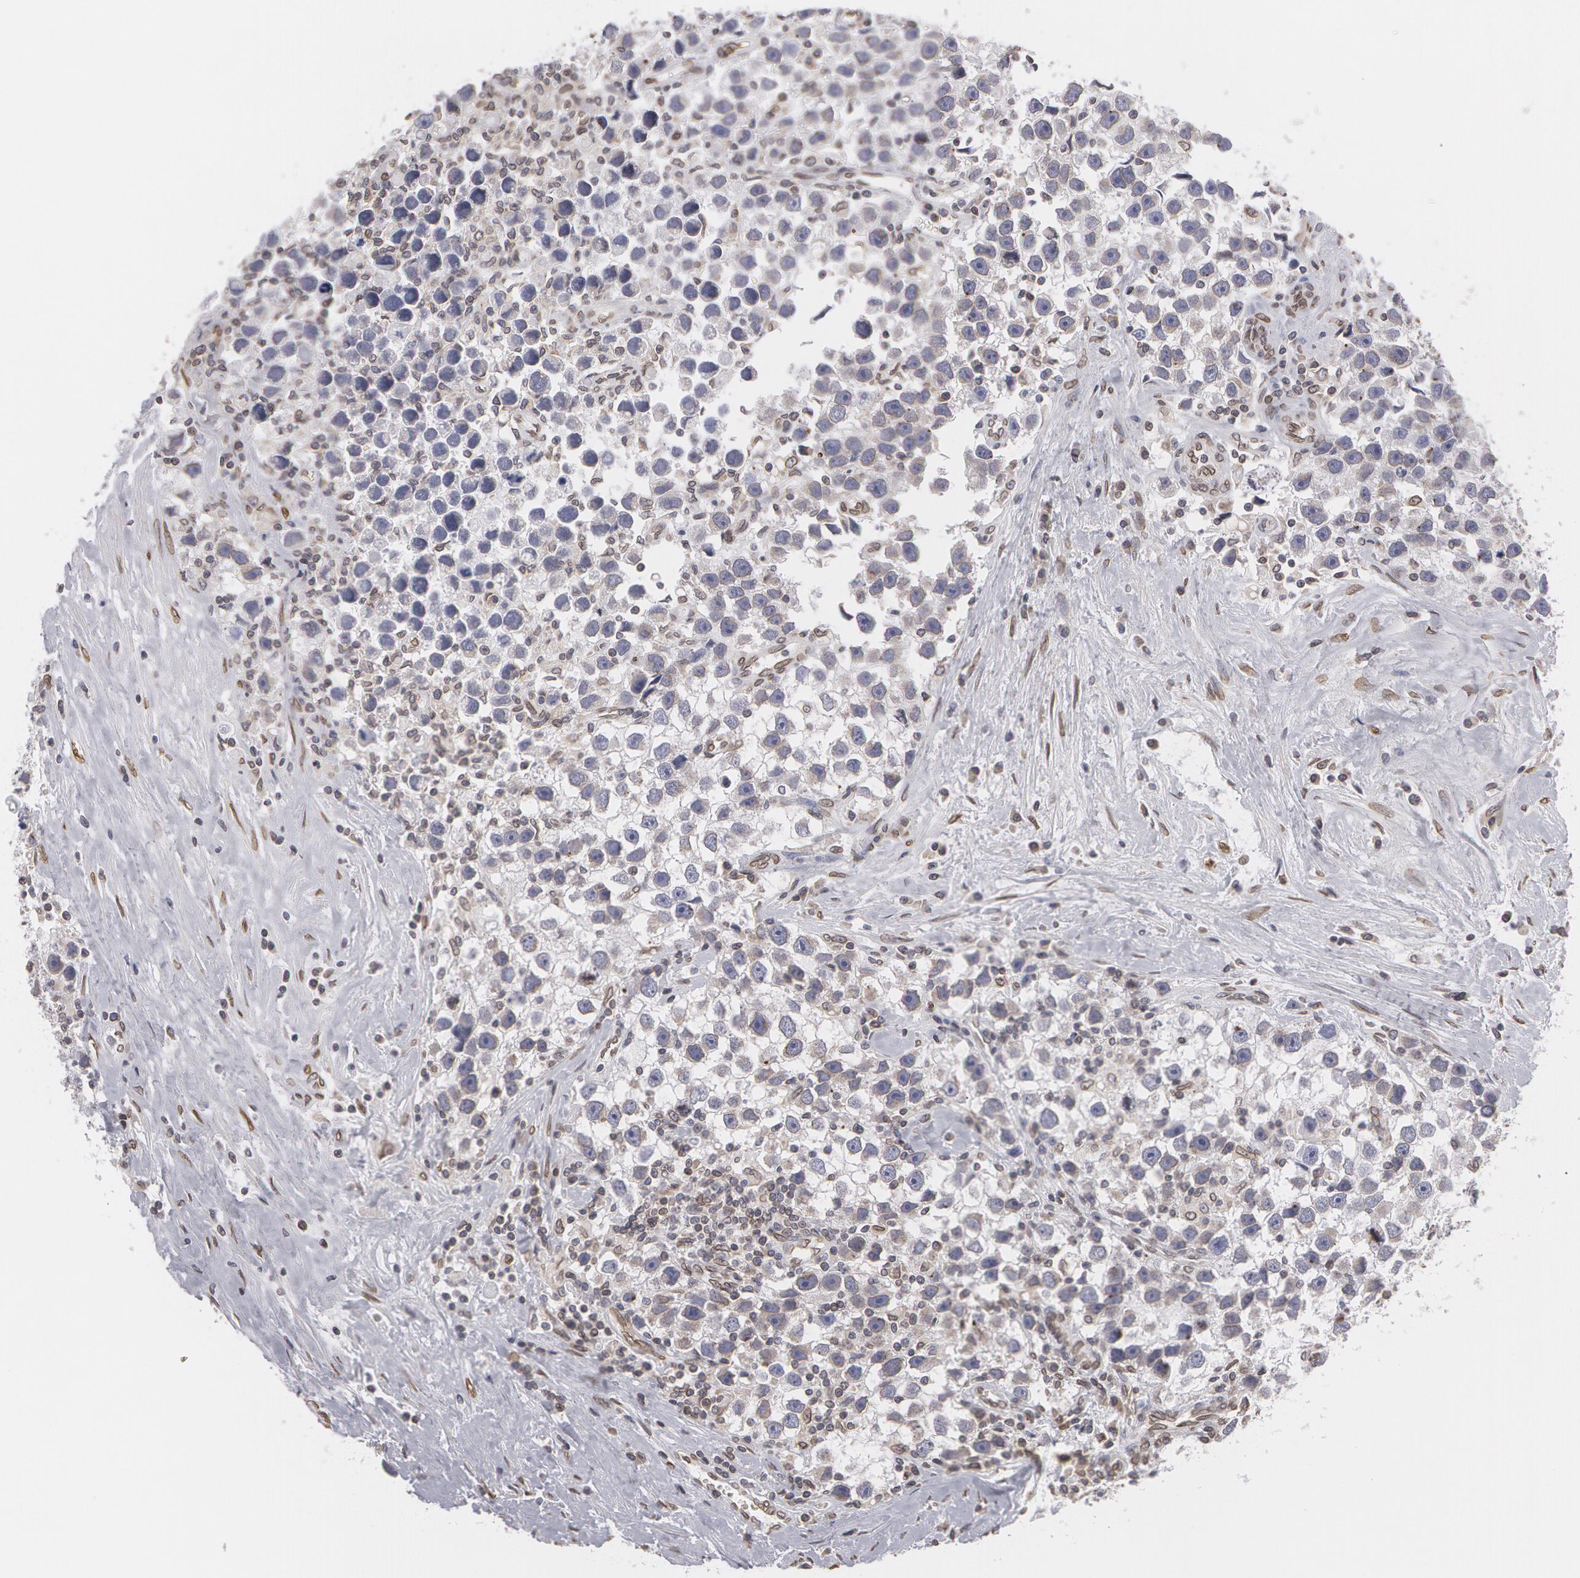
{"staining": {"intensity": "negative", "quantity": "none", "location": "none"}, "tissue": "testis cancer", "cell_type": "Tumor cells", "image_type": "cancer", "snomed": [{"axis": "morphology", "description": "Seminoma, NOS"}, {"axis": "topography", "description": "Testis"}], "caption": "This is an immunohistochemistry histopathology image of human testis seminoma. There is no expression in tumor cells.", "gene": "EMD", "patient": {"sex": "male", "age": 43}}